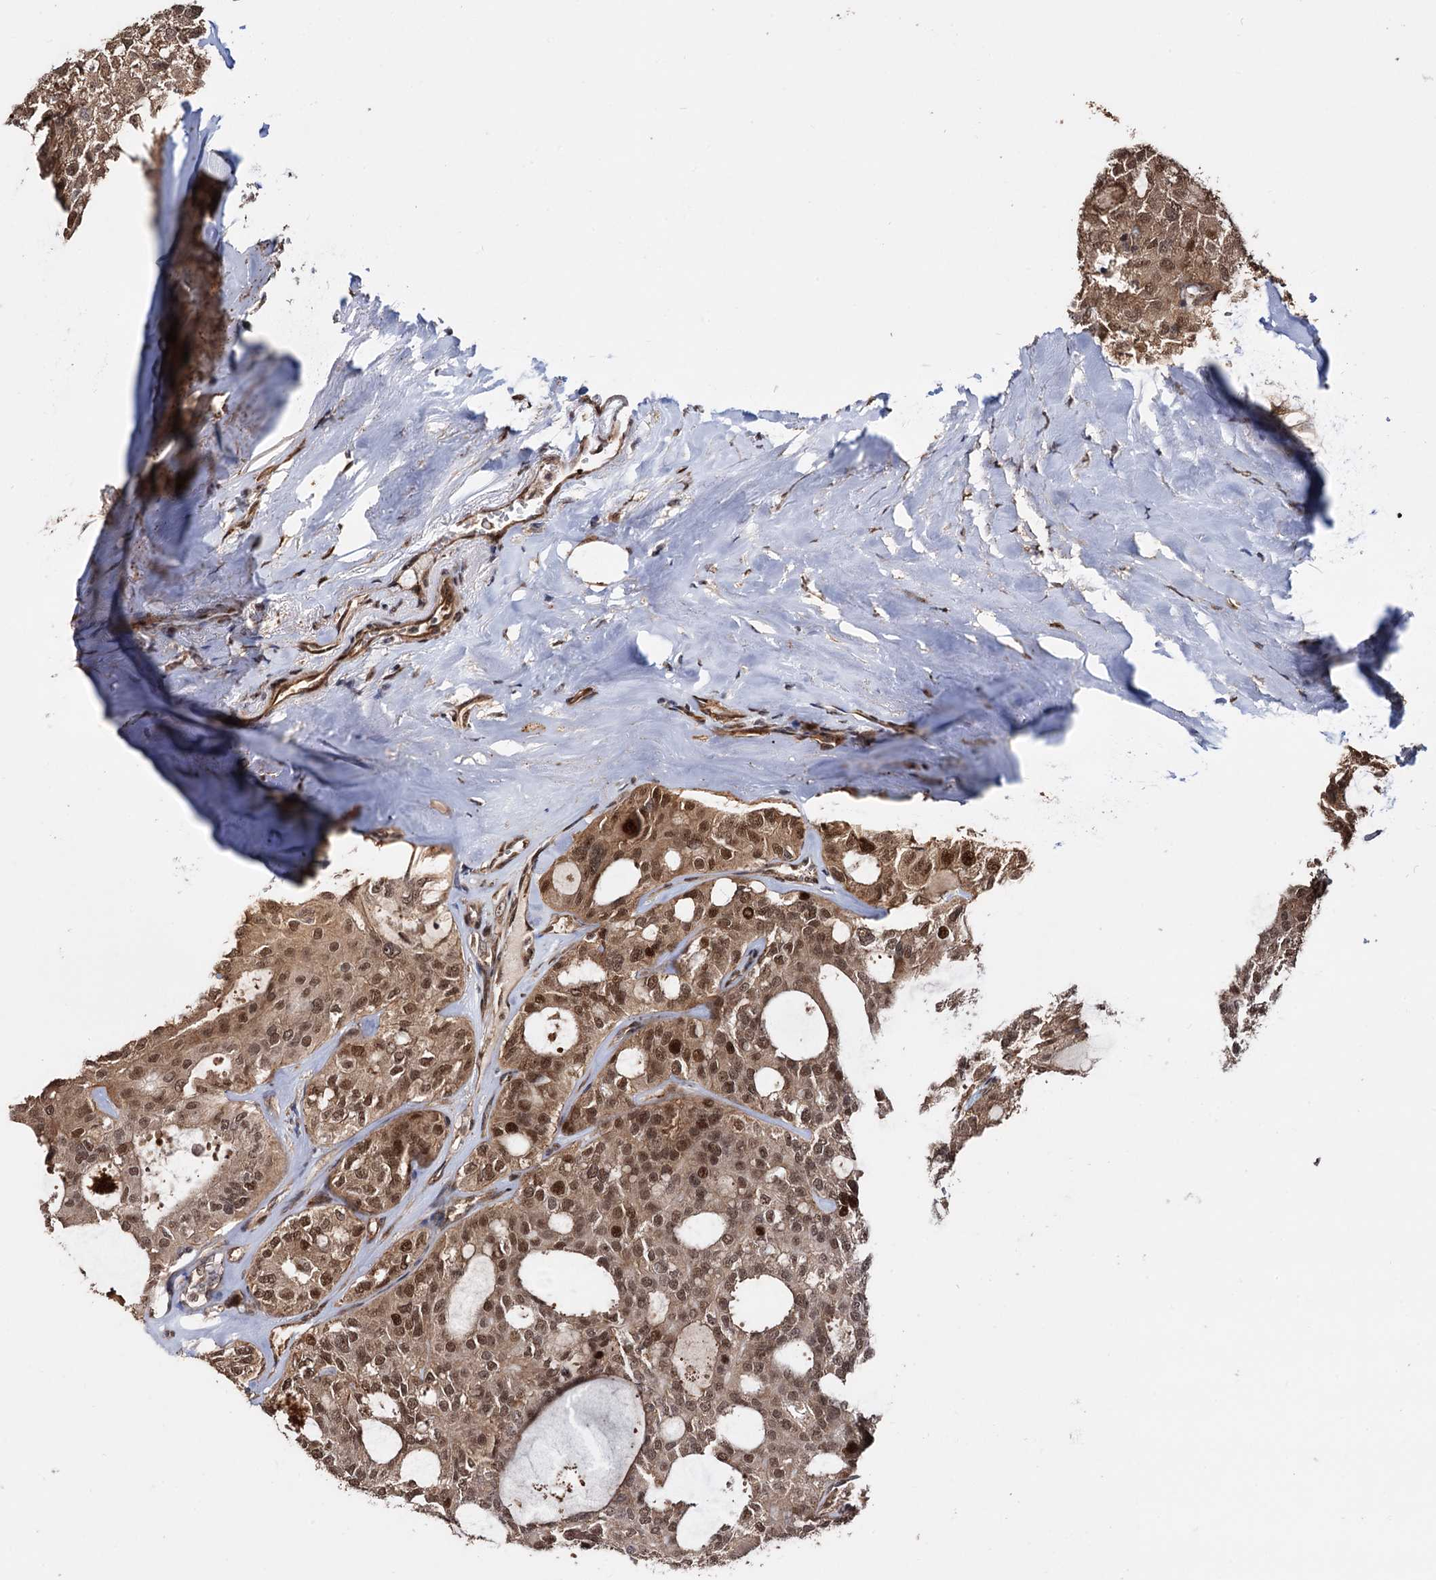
{"staining": {"intensity": "moderate", "quantity": ">75%", "location": "cytoplasmic/membranous,nuclear"}, "tissue": "thyroid cancer", "cell_type": "Tumor cells", "image_type": "cancer", "snomed": [{"axis": "morphology", "description": "Follicular adenoma carcinoma, NOS"}, {"axis": "topography", "description": "Thyroid gland"}], "caption": "The photomicrograph reveals immunohistochemical staining of follicular adenoma carcinoma (thyroid). There is moderate cytoplasmic/membranous and nuclear expression is seen in approximately >75% of tumor cells. The staining is performed using DAB (3,3'-diaminobenzidine) brown chromogen to label protein expression. The nuclei are counter-stained blue using hematoxylin.", "gene": "PIGB", "patient": {"sex": "male", "age": 75}}